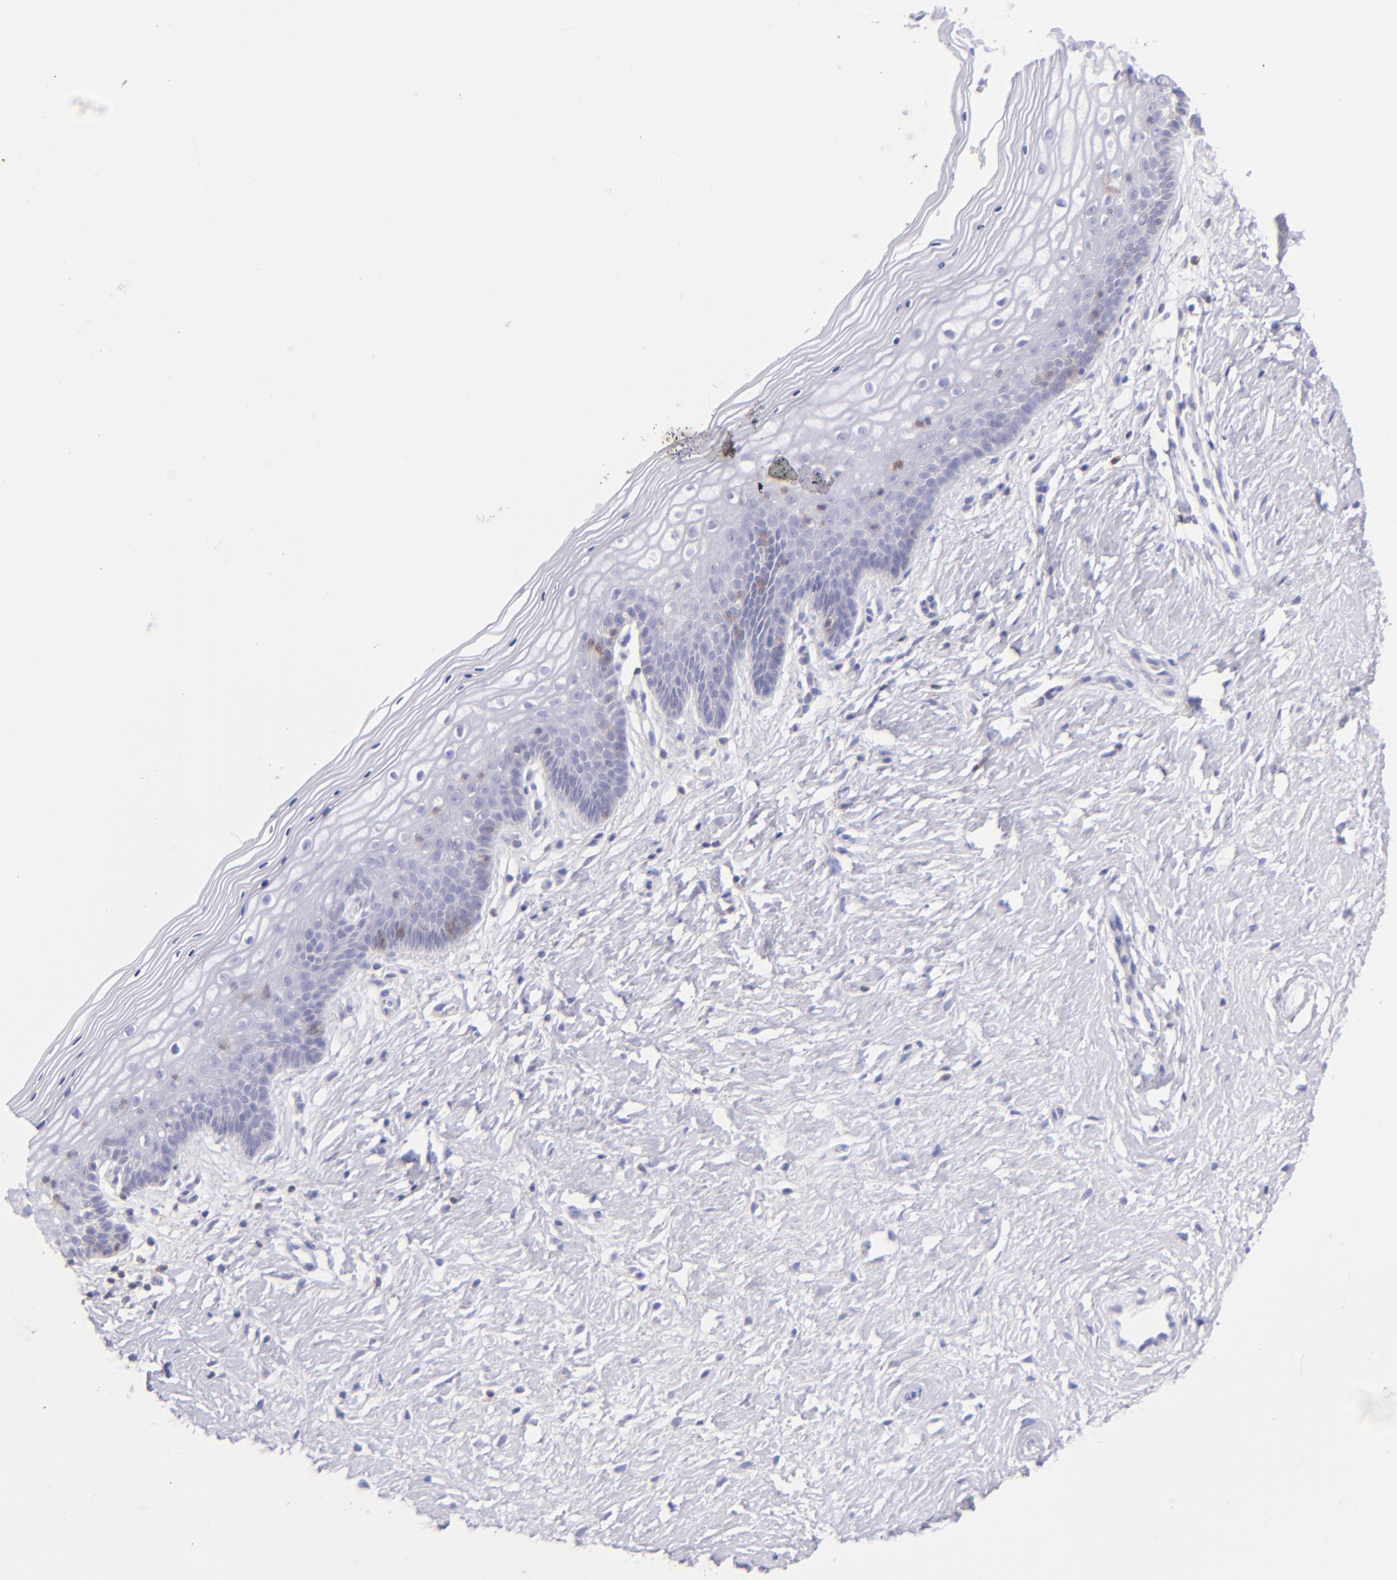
{"staining": {"intensity": "negative", "quantity": "none", "location": "none"}, "tissue": "vagina", "cell_type": "Squamous epithelial cells", "image_type": "normal", "snomed": [{"axis": "morphology", "description": "Normal tissue, NOS"}, {"axis": "topography", "description": "Vagina"}], "caption": "The micrograph demonstrates no significant staining in squamous epithelial cells of vagina. The staining is performed using DAB (3,3'-diaminobenzidine) brown chromogen with nuclei counter-stained in using hematoxylin.", "gene": "CD69", "patient": {"sex": "female", "age": 46}}